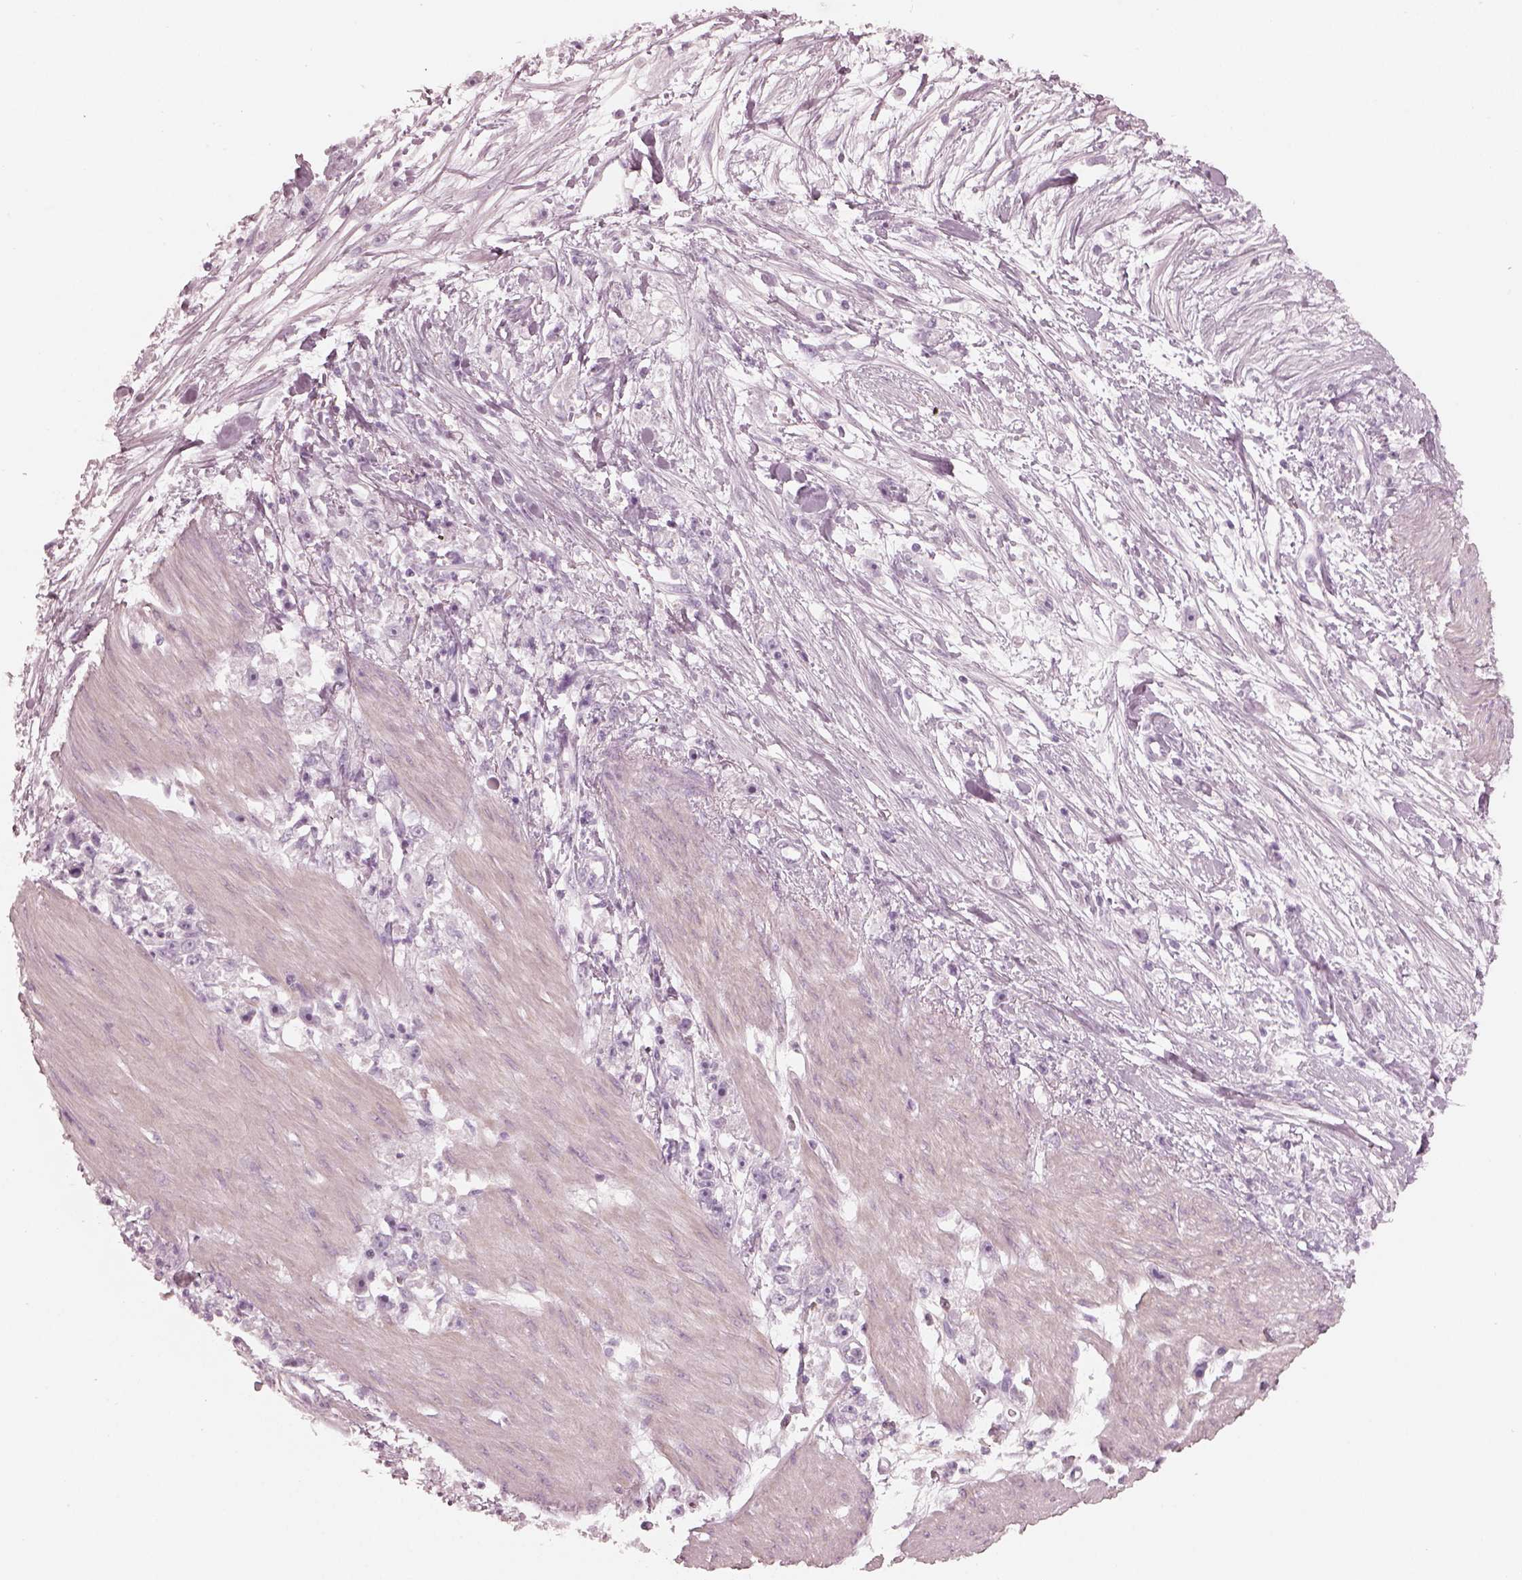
{"staining": {"intensity": "negative", "quantity": "none", "location": "none"}, "tissue": "stomach cancer", "cell_type": "Tumor cells", "image_type": "cancer", "snomed": [{"axis": "morphology", "description": "Adenocarcinoma, NOS"}, {"axis": "topography", "description": "Stomach"}], "caption": "Adenocarcinoma (stomach) was stained to show a protein in brown. There is no significant expression in tumor cells.", "gene": "RSPH9", "patient": {"sex": "female", "age": 59}}